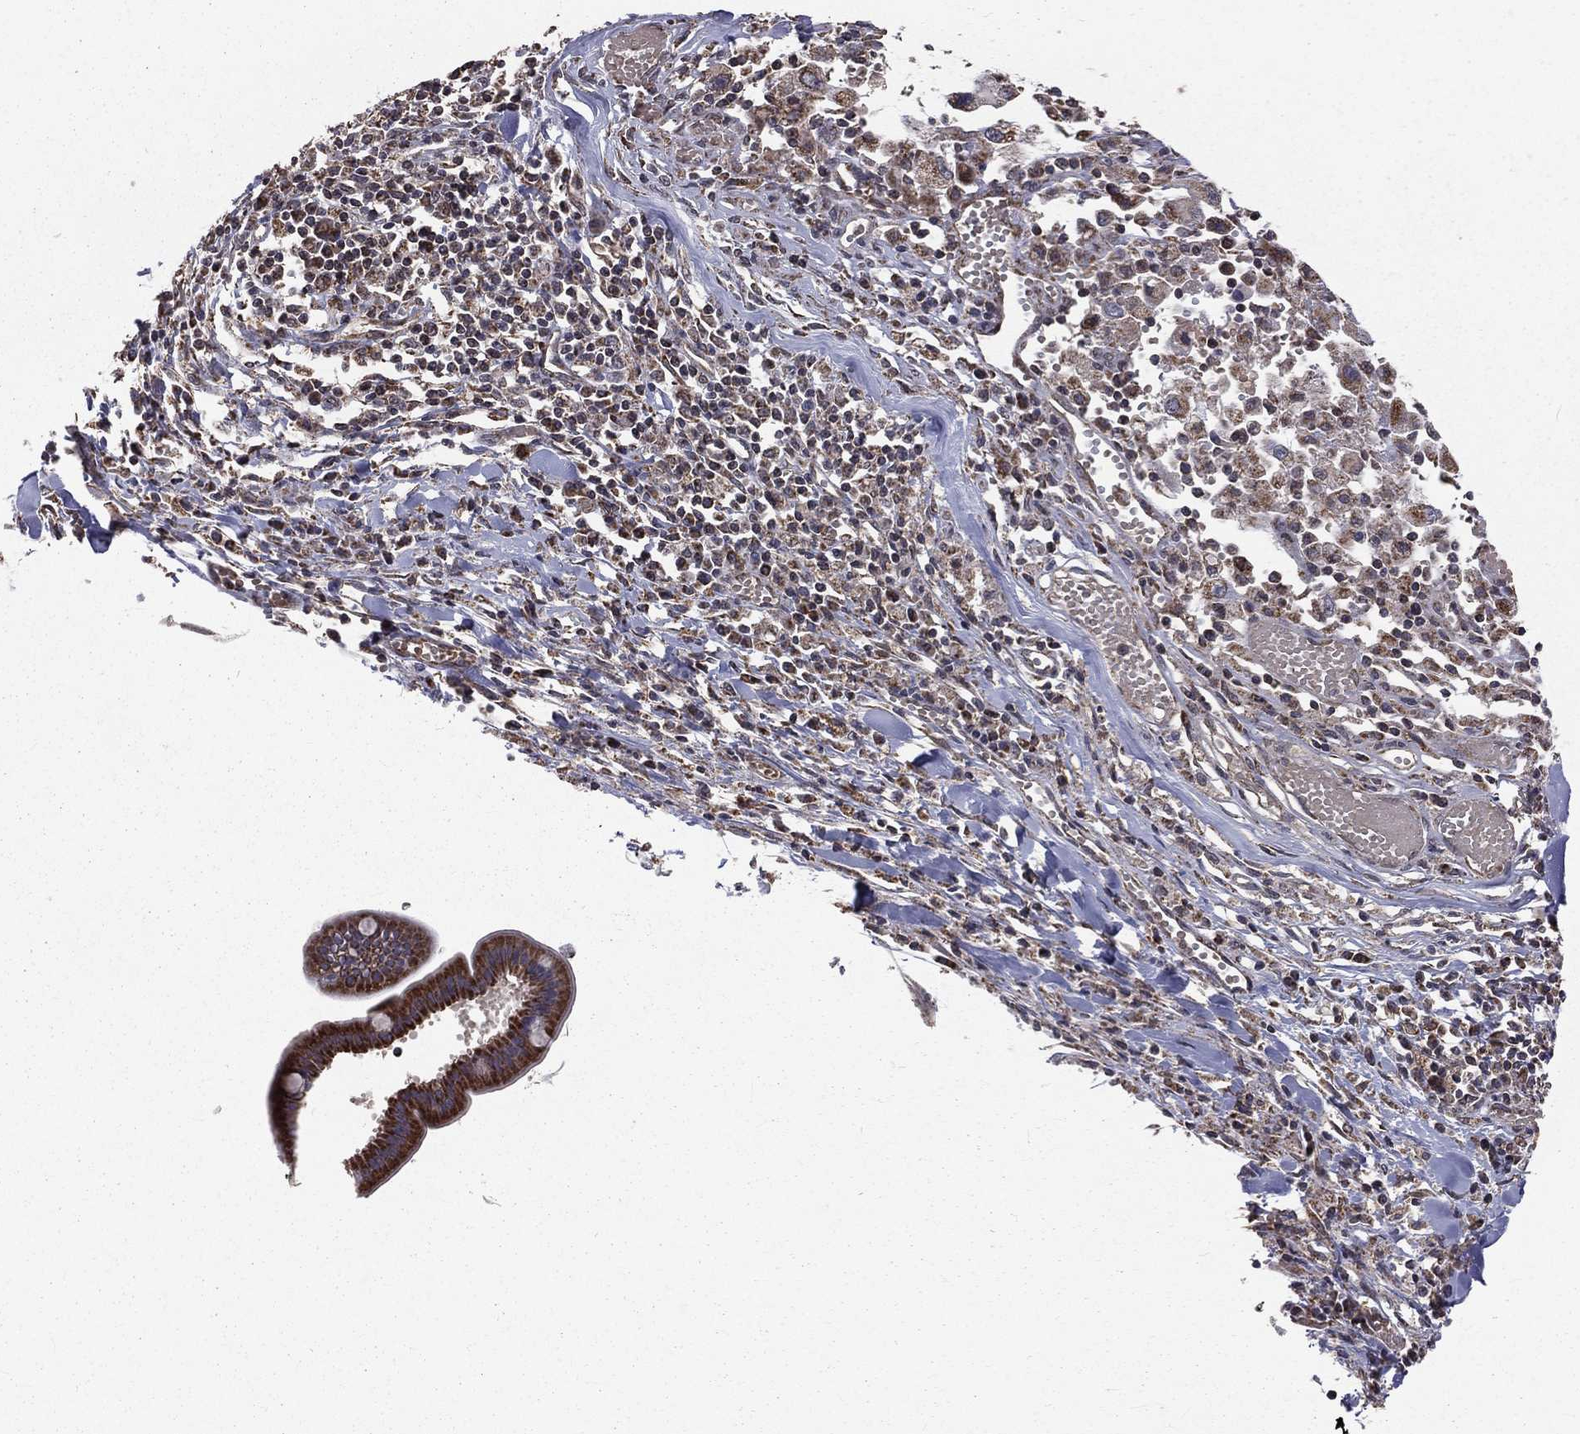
{"staining": {"intensity": "weak", "quantity": "<25%", "location": "cytoplasmic/membranous"}, "tissue": "melanoma", "cell_type": "Tumor cells", "image_type": "cancer", "snomed": [{"axis": "morphology", "description": "Malignant melanoma, Metastatic site"}, {"axis": "topography", "description": "Lymph node"}], "caption": "Malignant melanoma (metastatic site) was stained to show a protein in brown. There is no significant positivity in tumor cells.", "gene": "MRPL46", "patient": {"sex": "male", "age": 50}}